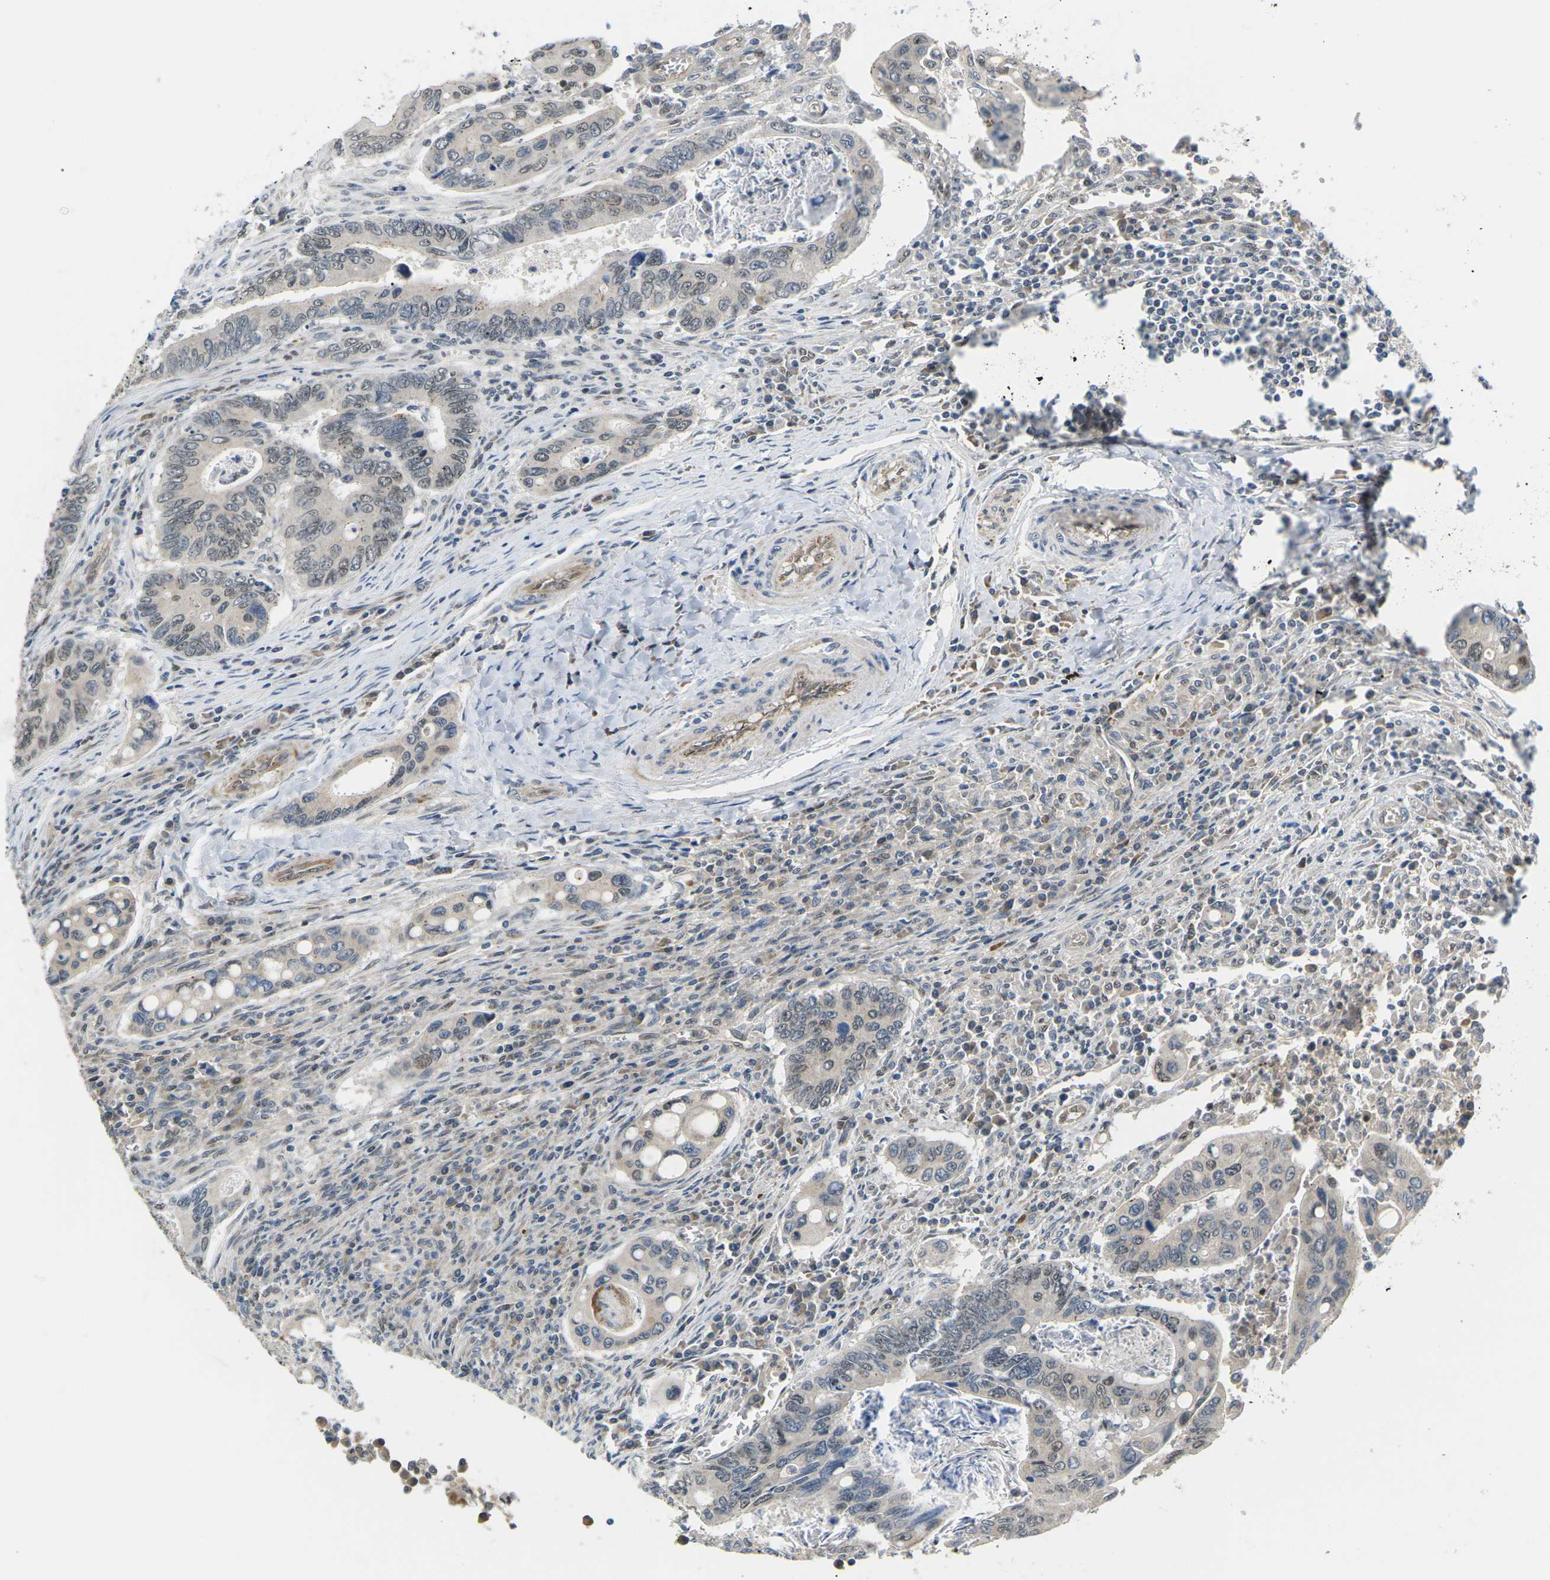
{"staining": {"intensity": "weak", "quantity": "25%-75%", "location": "cytoplasmic/membranous,nuclear"}, "tissue": "colorectal cancer", "cell_type": "Tumor cells", "image_type": "cancer", "snomed": [{"axis": "morphology", "description": "Inflammation, NOS"}, {"axis": "morphology", "description": "Adenocarcinoma, NOS"}, {"axis": "topography", "description": "Colon"}], "caption": "DAB immunohistochemical staining of colorectal adenocarcinoma shows weak cytoplasmic/membranous and nuclear protein expression in about 25%-75% of tumor cells. (Stains: DAB (3,3'-diaminobenzidine) in brown, nuclei in blue, Microscopy: brightfield microscopy at high magnification).", "gene": "ERBB4", "patient": {"sex": "male", "age": 72}}